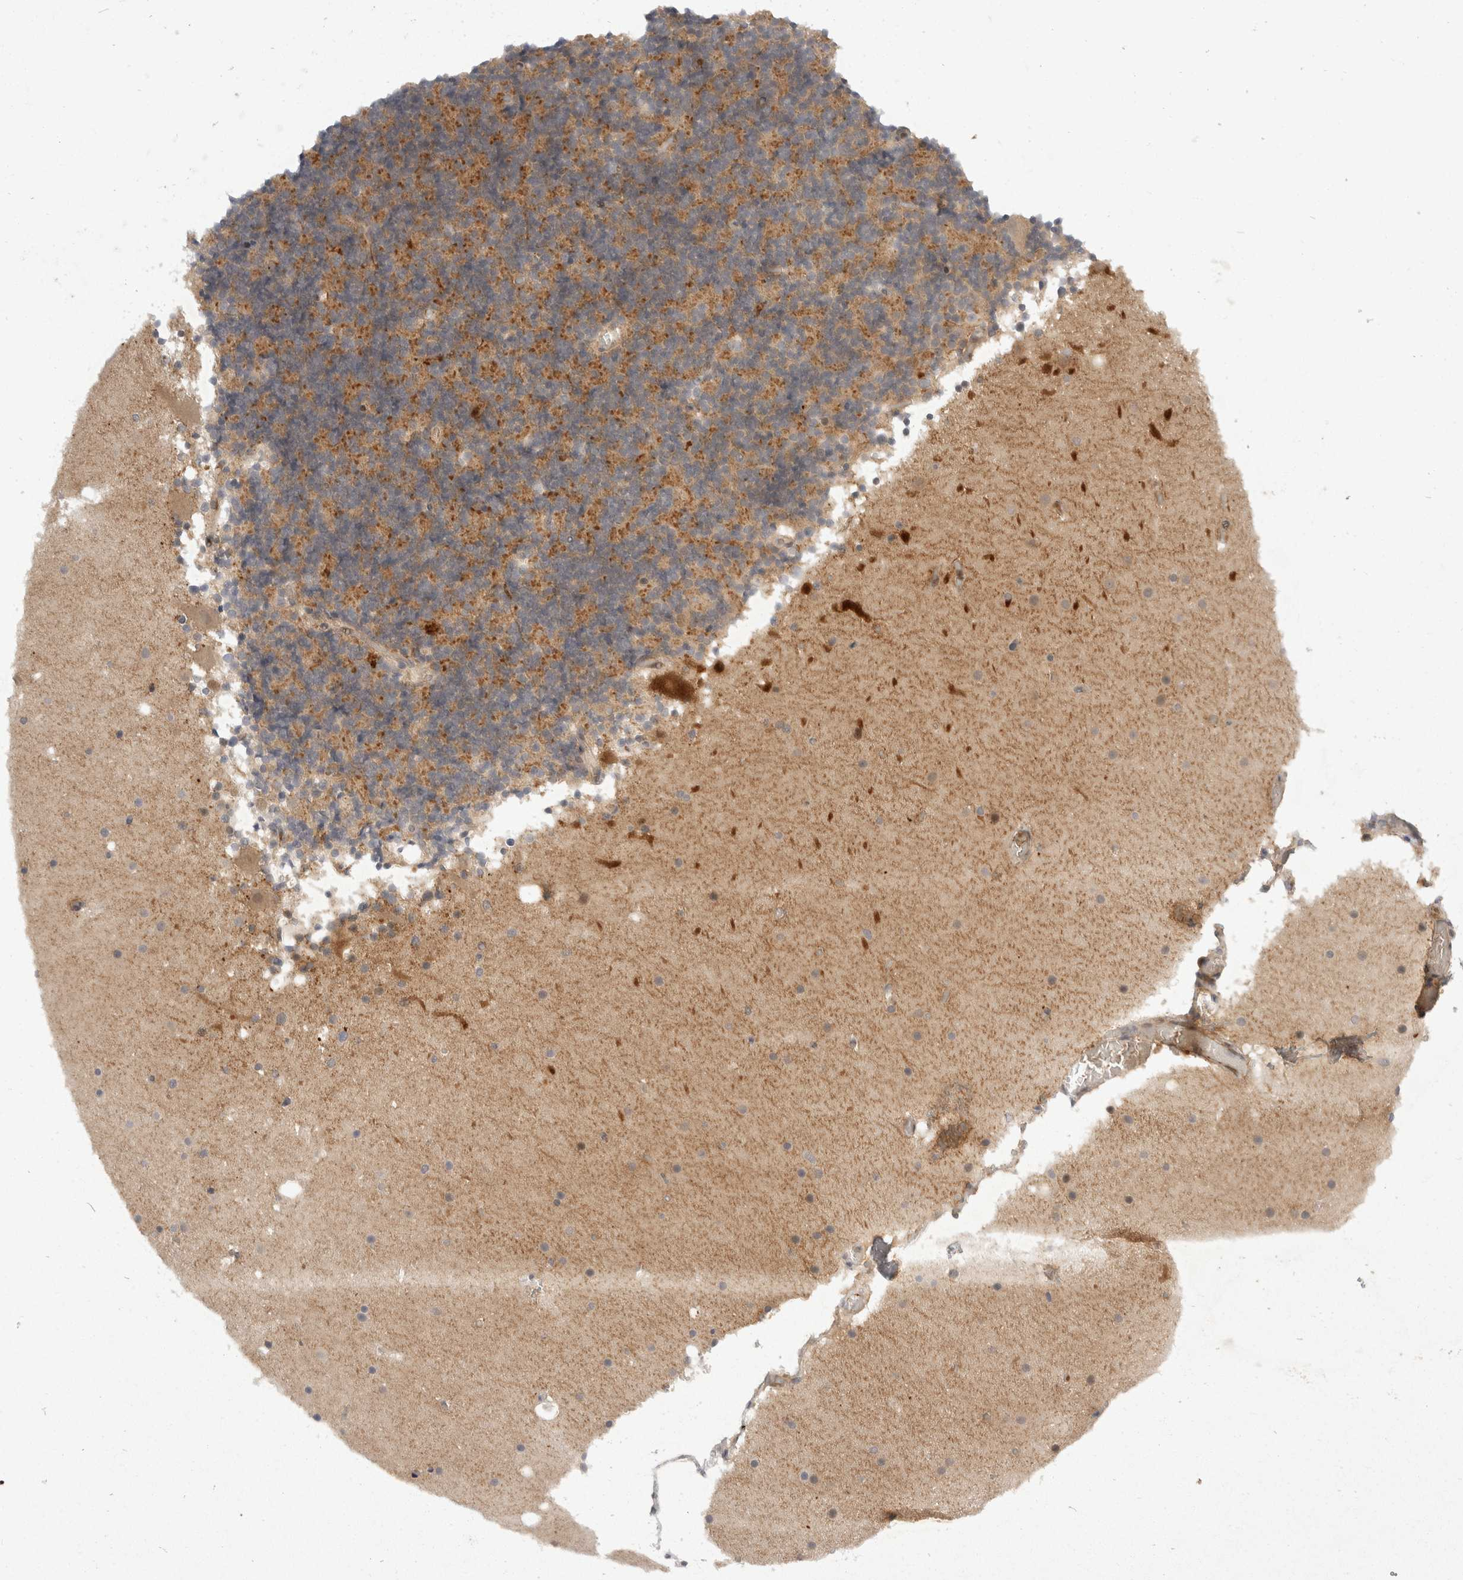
{"staining": {"intensity": "moderate", "quantity": "25%-75%", "location": "cytoplasmic/membranous"}, "tissue": "cerebellum", "cell_type": "Cells in granular layer", "image_type": "normal", "snomed": [{"axis": "morphology", "description": "Normal tissue, NOS"}, {"axis": "topography", "description": "Cerebellum"}], "caption": "Immunohistochemistry of unremarkable human cerebellum displays medium levels of moderate cytoplasmic/membranous expression in about 25%-75% of cells in granular layer.", "gene": "TOM1L2", "patient": {"sex": "male", "age": 57}}